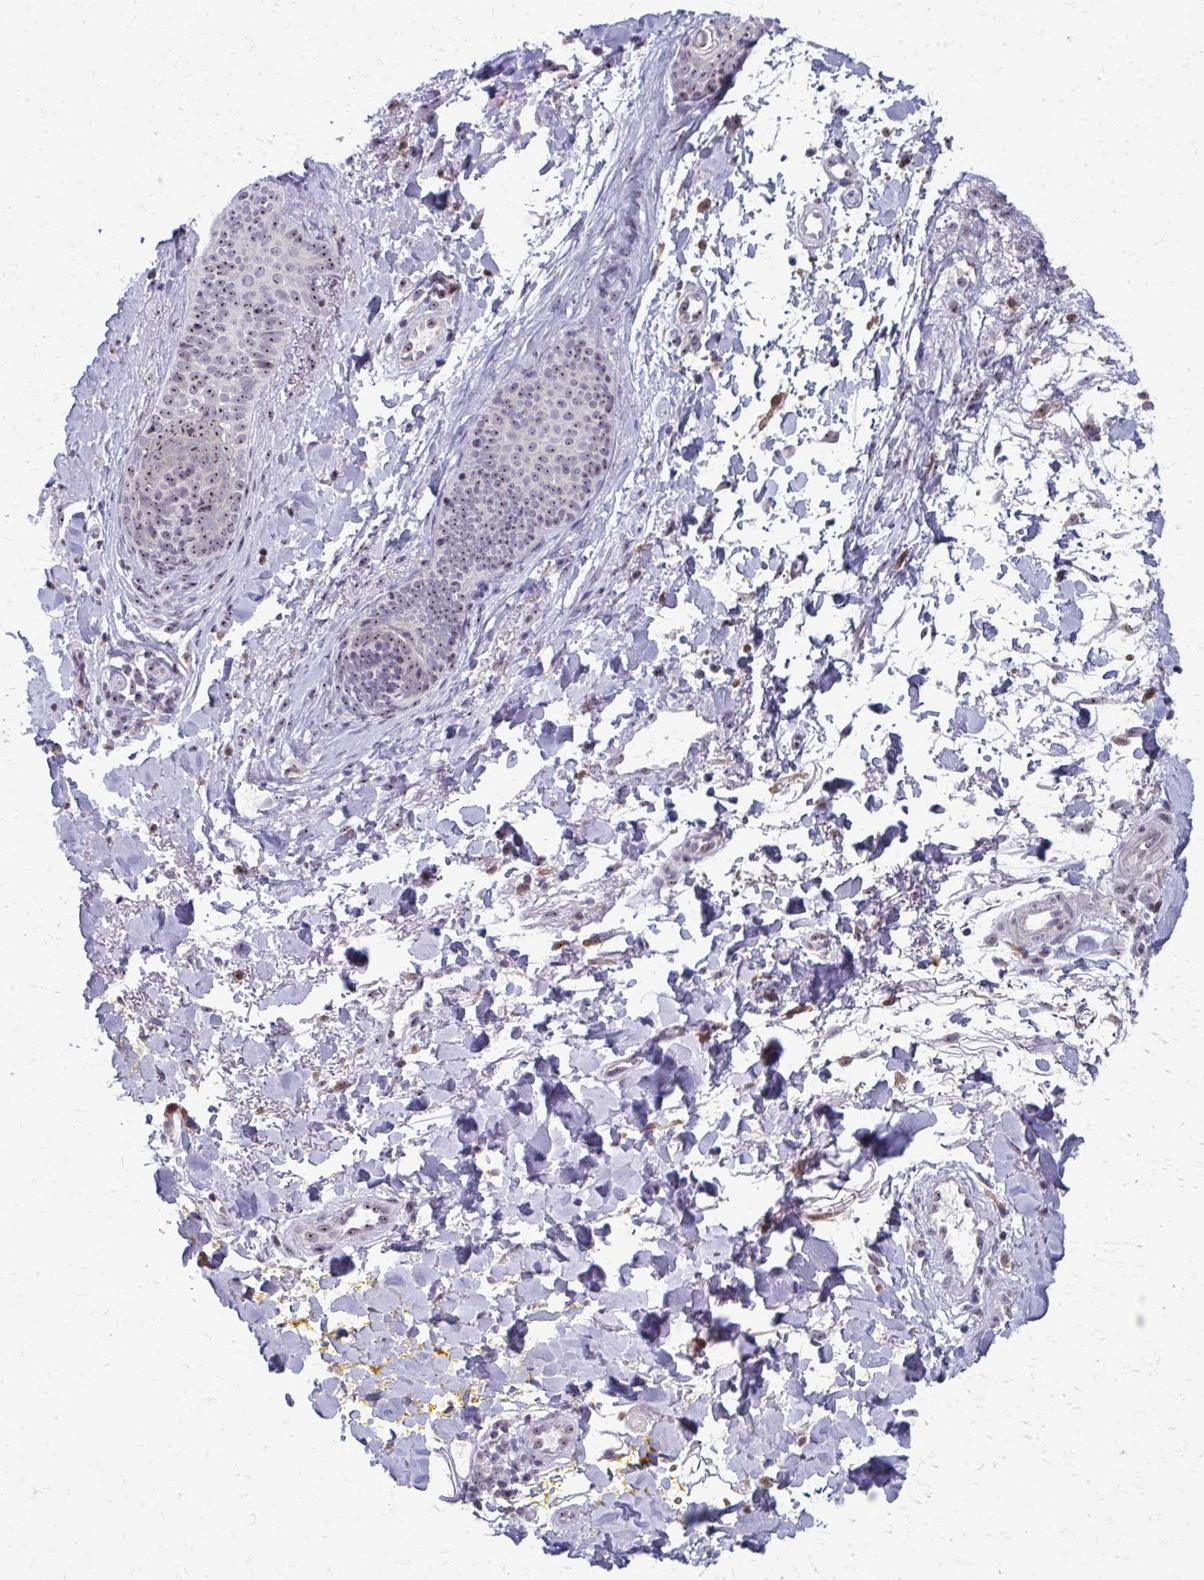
{"staining": {"intensity": "moderate", "quantity": "25%-75%", "location": "nuclear"}, "tissue": "skin cancer", "cell_type": "Tumor cells", "image_type": "cancer", "snomed": [{"axis": "morphology", "description": "Basal cell carcinoma"}, {"axis": "topography", "description": "Skin"}, {"axis": "topography", "description": "Skin of face"}], "caption": "Moderate nuclear staining for a protein is identified in about 25%-75% of tumor cells of skin cancer using immunohistochemistry.", "gene": "NUDT16", "patient": {"sex": "female", "age": 90}}